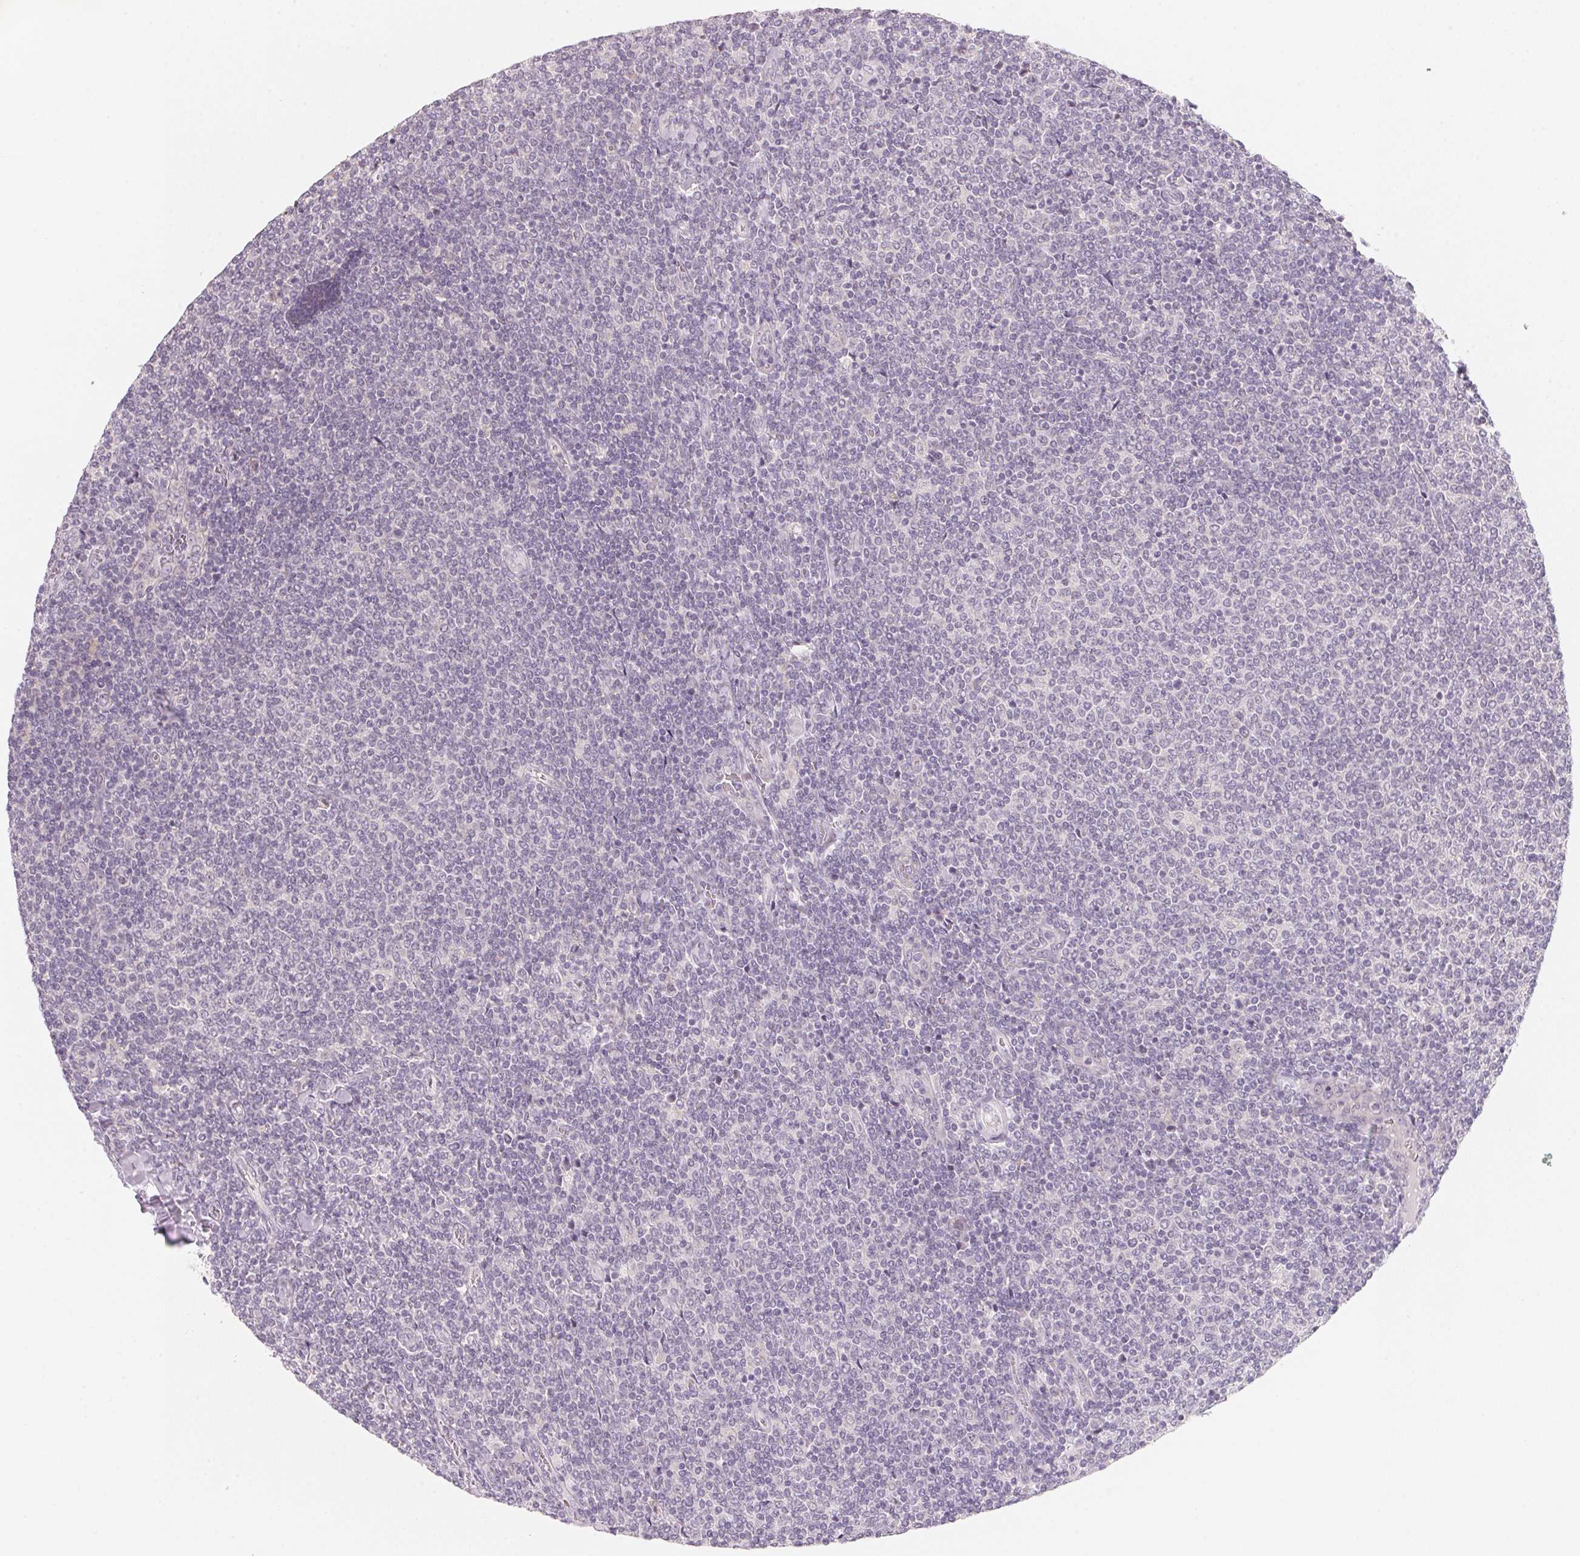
{"staining": {"intensity": "negative", "quantity": "none", "location": "none"}, "tissue": "lymphoma", "cell_type": "Tumor cells", "image_type": "cancer", "snomed": [{"axis": "morphology", "description": "Malignant lymphoma, non-Hodgkin's type, Low grade"}, {"axis": "topography", "description": "Lymph node"}], "caption": "Tumor cells are negative for brown protein staining in lymphoma. (DAB (3,3'-diaminobenzidine) IHC visualized using brightfield microscopy, high magnification).", "gene": "ANKRD31", "patient": {"sex": "male", "age": 52}}